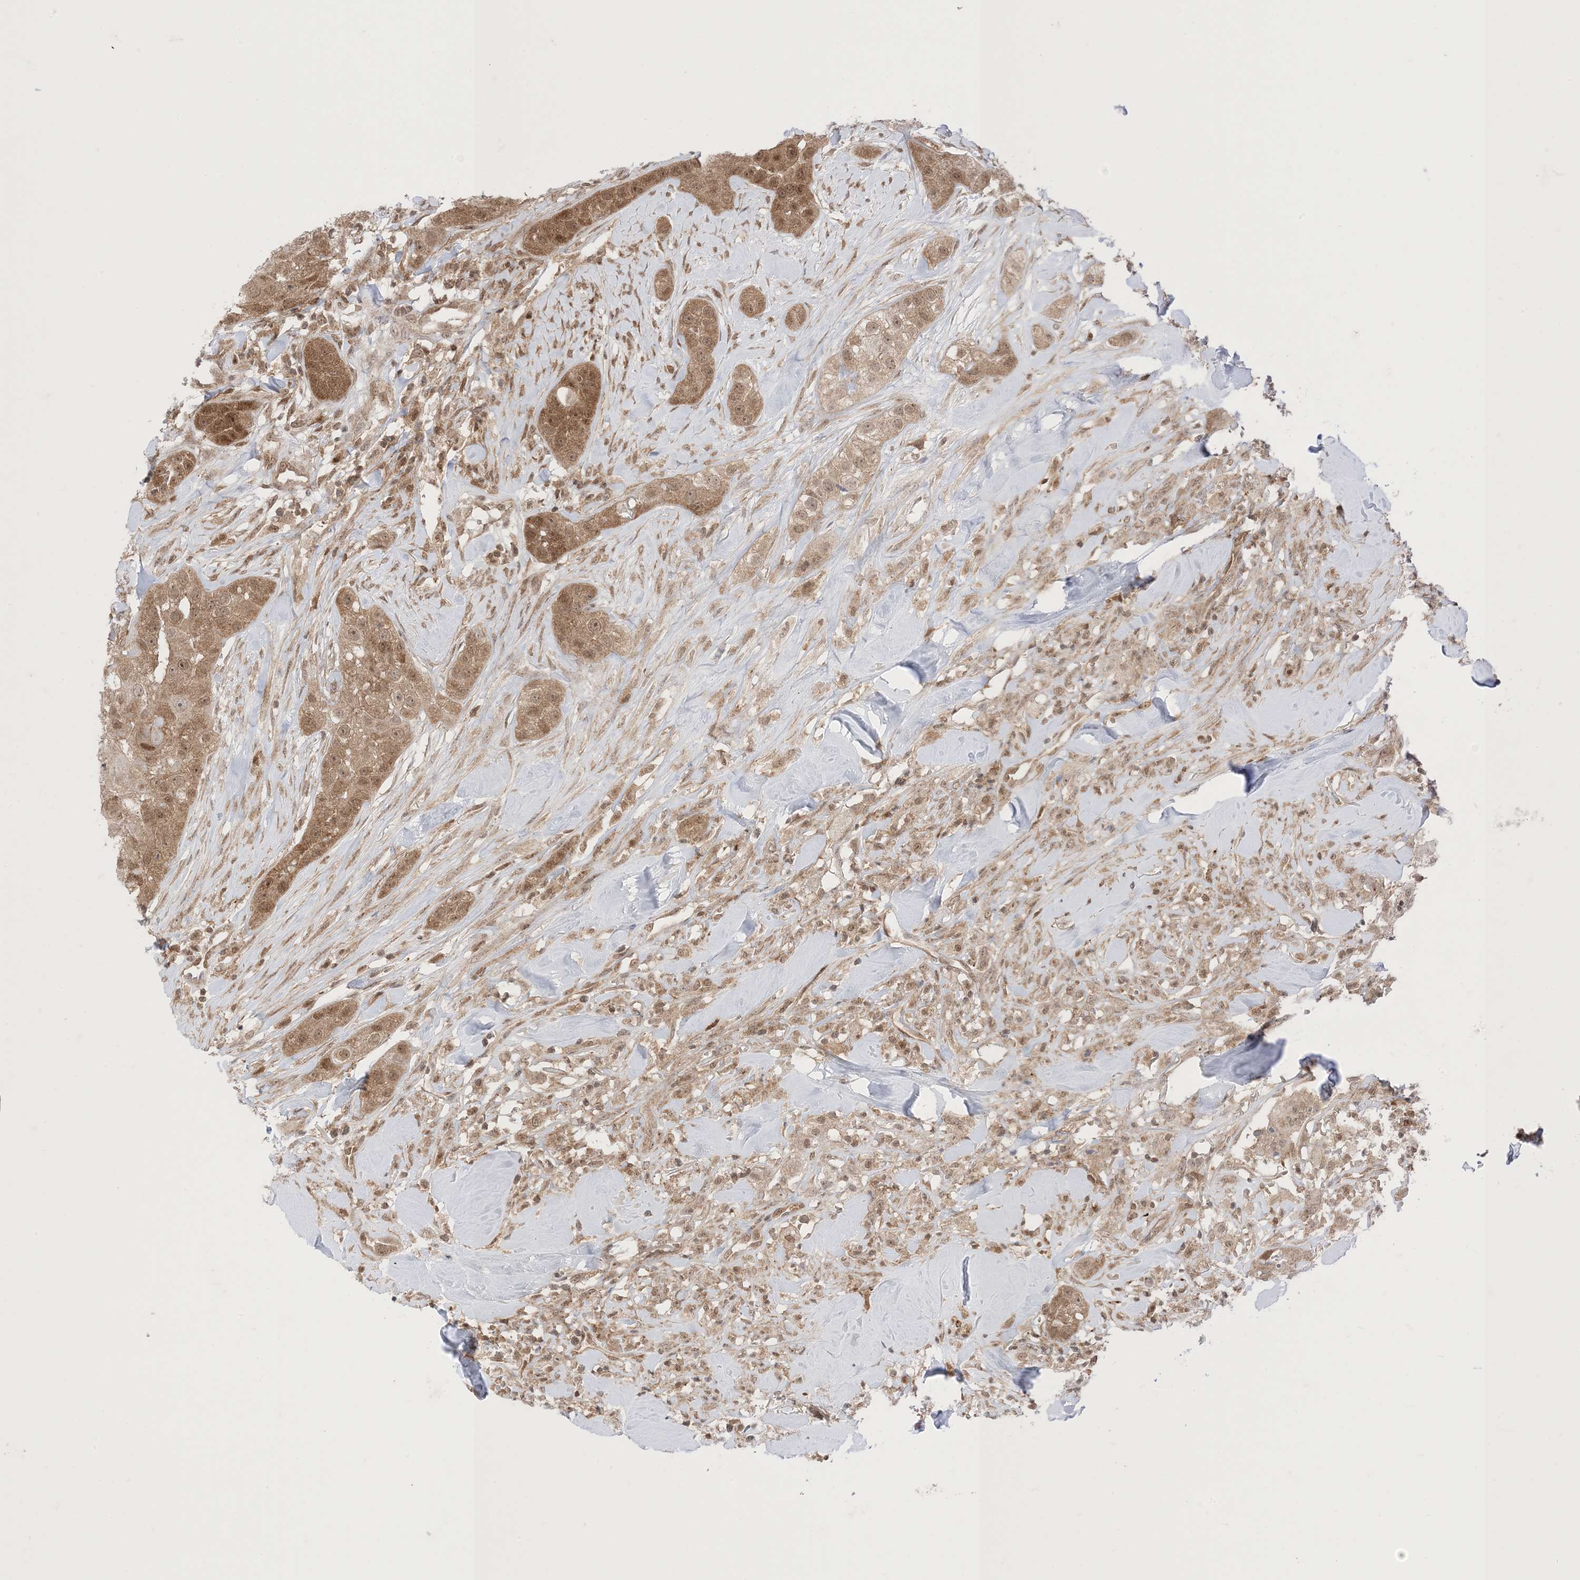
{"staining": {"intensity": "moderate", "quantity": ">75%", "location": "cytoplasmic/membranous,nuclear"}, "tissue": "head and neck cancer", "cell_type": "Tumor cells", "image_type": "cancer", "snomed": [{"axis": "morphology", "description": "Normal tissue, NOS"}, {"axis": "morphology", "description": "Squamous cell carcinoma, NOS"}, {"axis": "topography", "description": "Skeletal muscle"}, {"axis": "topography", "description": "Head-Neck"}], "caption": "A brown stain labels moderate cytoplasmic/membranous and nuclear expression of a protein in head and neck squamous cell carcinoma tumor cells.", "gene": "PTPA", "patient": {"sex": "male", "age": 51}}